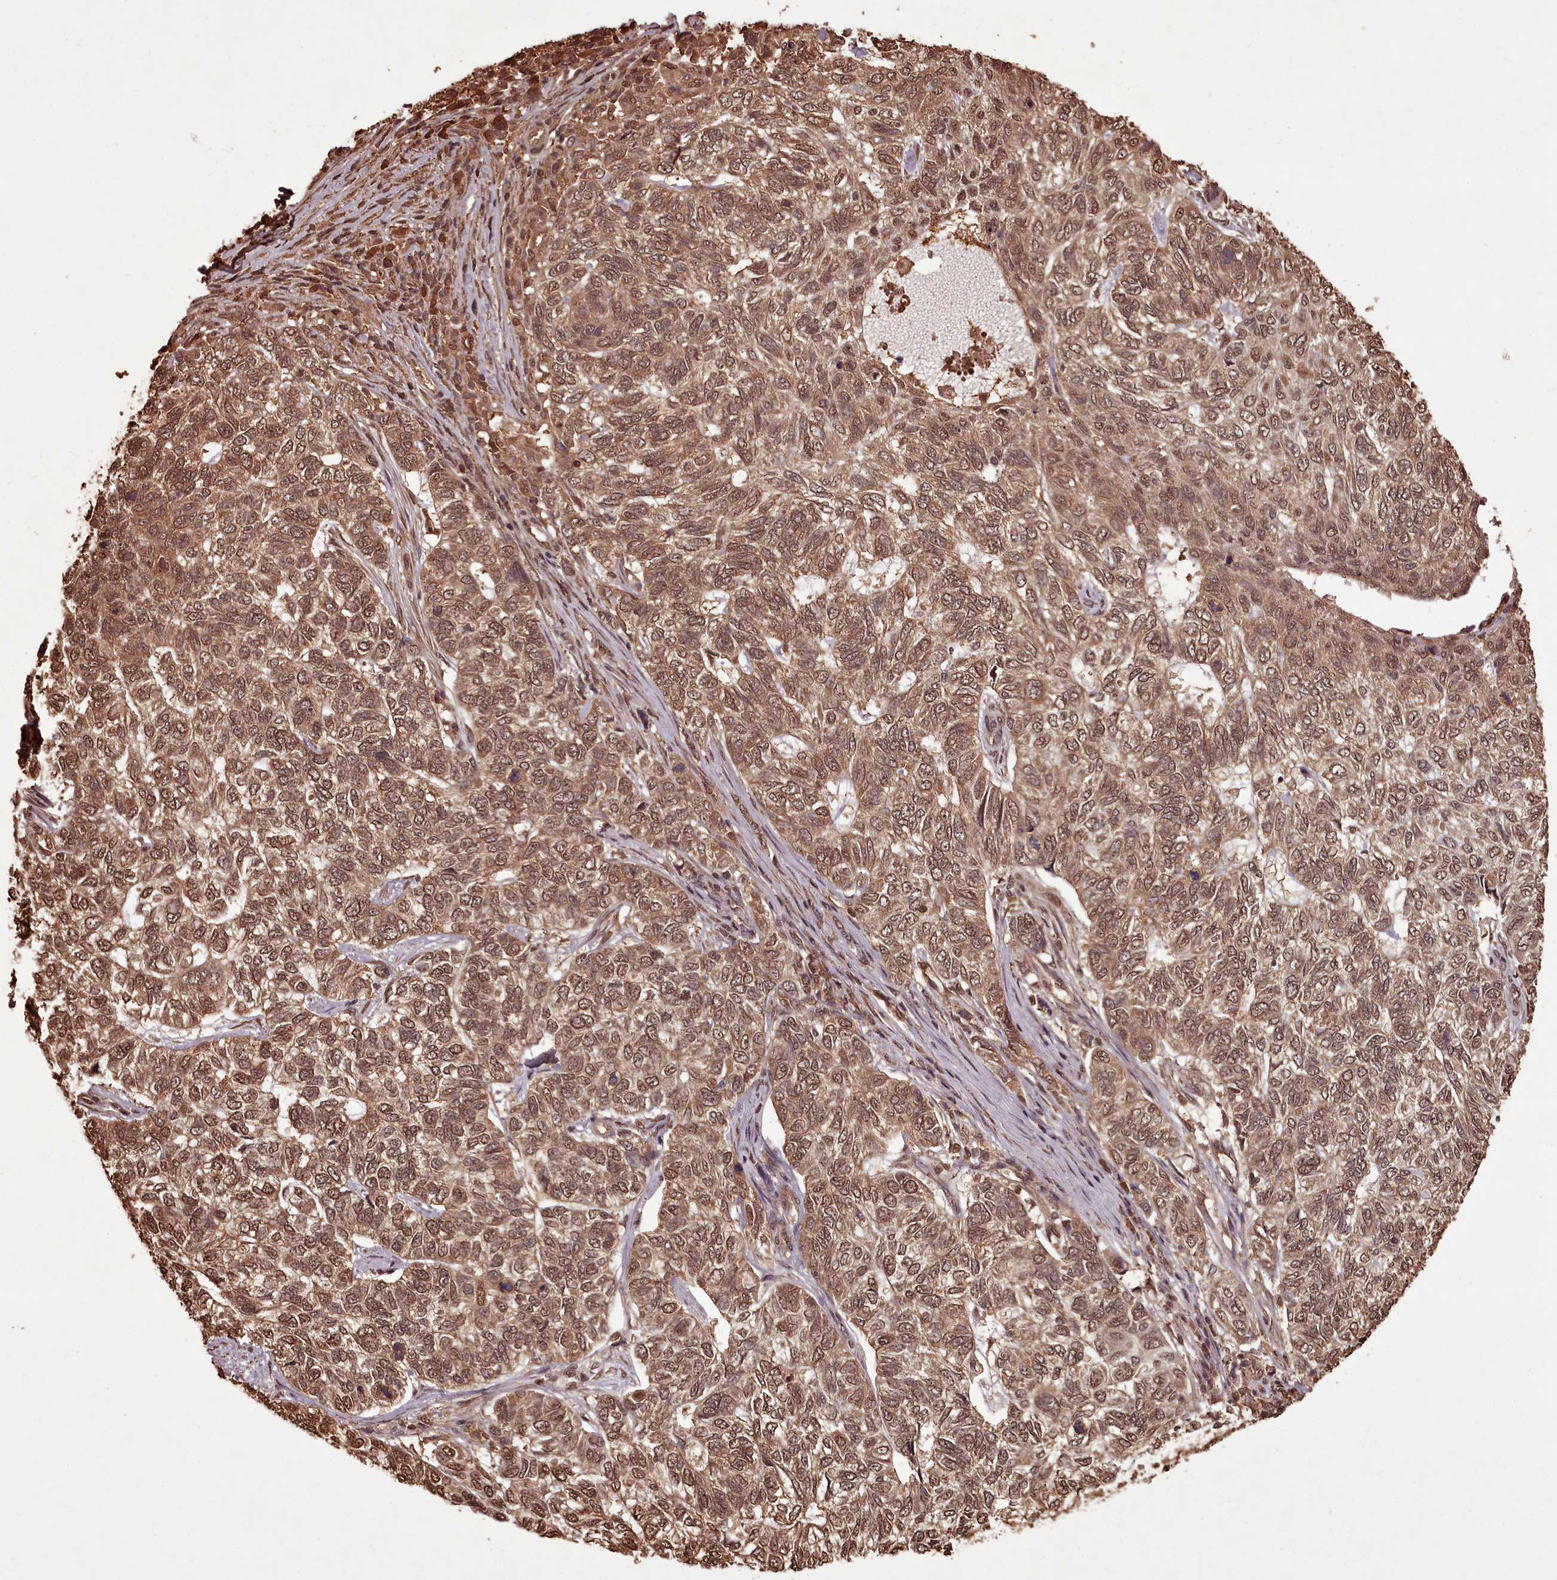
{"staining": {"intensity": "moderate", "quantity": "25%-75%", "location": "cytoplasmic/membranous,nuclear"}, "tissue": "skin cancer", "cell_type": "Tumor cells", "image_type": "cancer", "snomed": [{"axis": "morphology", "description": "Basal cell carcinoma"}, {"axis": "topography", "description": "Skin"}], "caption": "The histopathology image reveals a brown stain indicating the presence of a protein in the cytoplasmic/membranous and nuclear of tumor cells in skin cancer.", "gene": "NPRL2", "patient": {"sex": "female", "age": 65}}